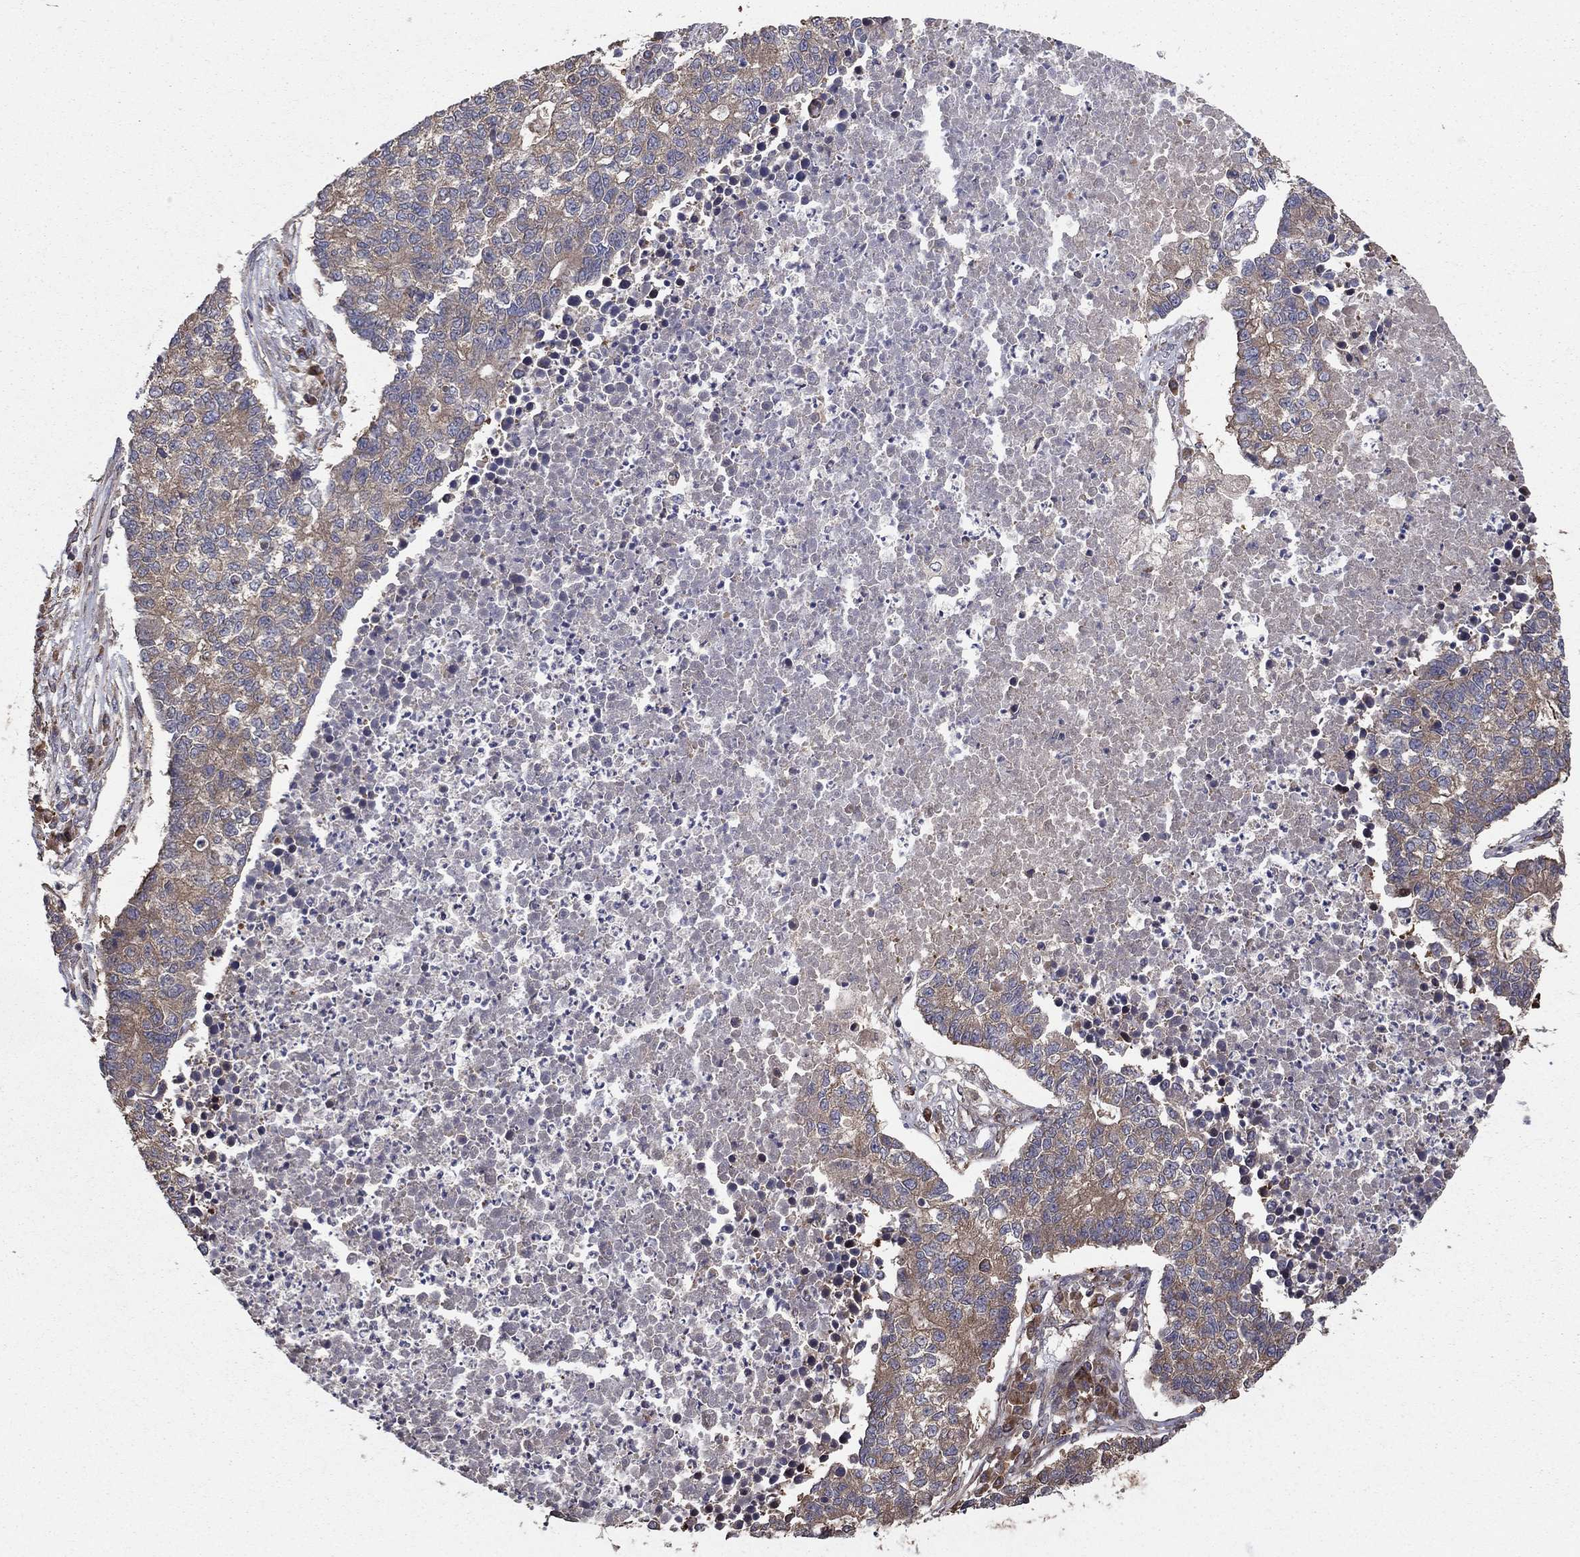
{"staining": {"intensity": "weak", "quantity": "25%-75%", "location": "cytoplasmic/membranous"}, "tissue": "lung cancer", "cell_type": "Tumor cells", "image_type": "cancer", "snomed": [{"axis": "morphology", "description": "Adenocarcinoma, NOS"}, {"axis": "topography", "description": "Lung"}], "caption": "Immunohistochemical staining of human lung cancer (adenocarcinoma) displays low levels of weak cytoplasmic/membranous expression in about 25%-75% of tumor cells.", "gene": "BABAM2", "patient": {"sex": "male", "age": 57}}